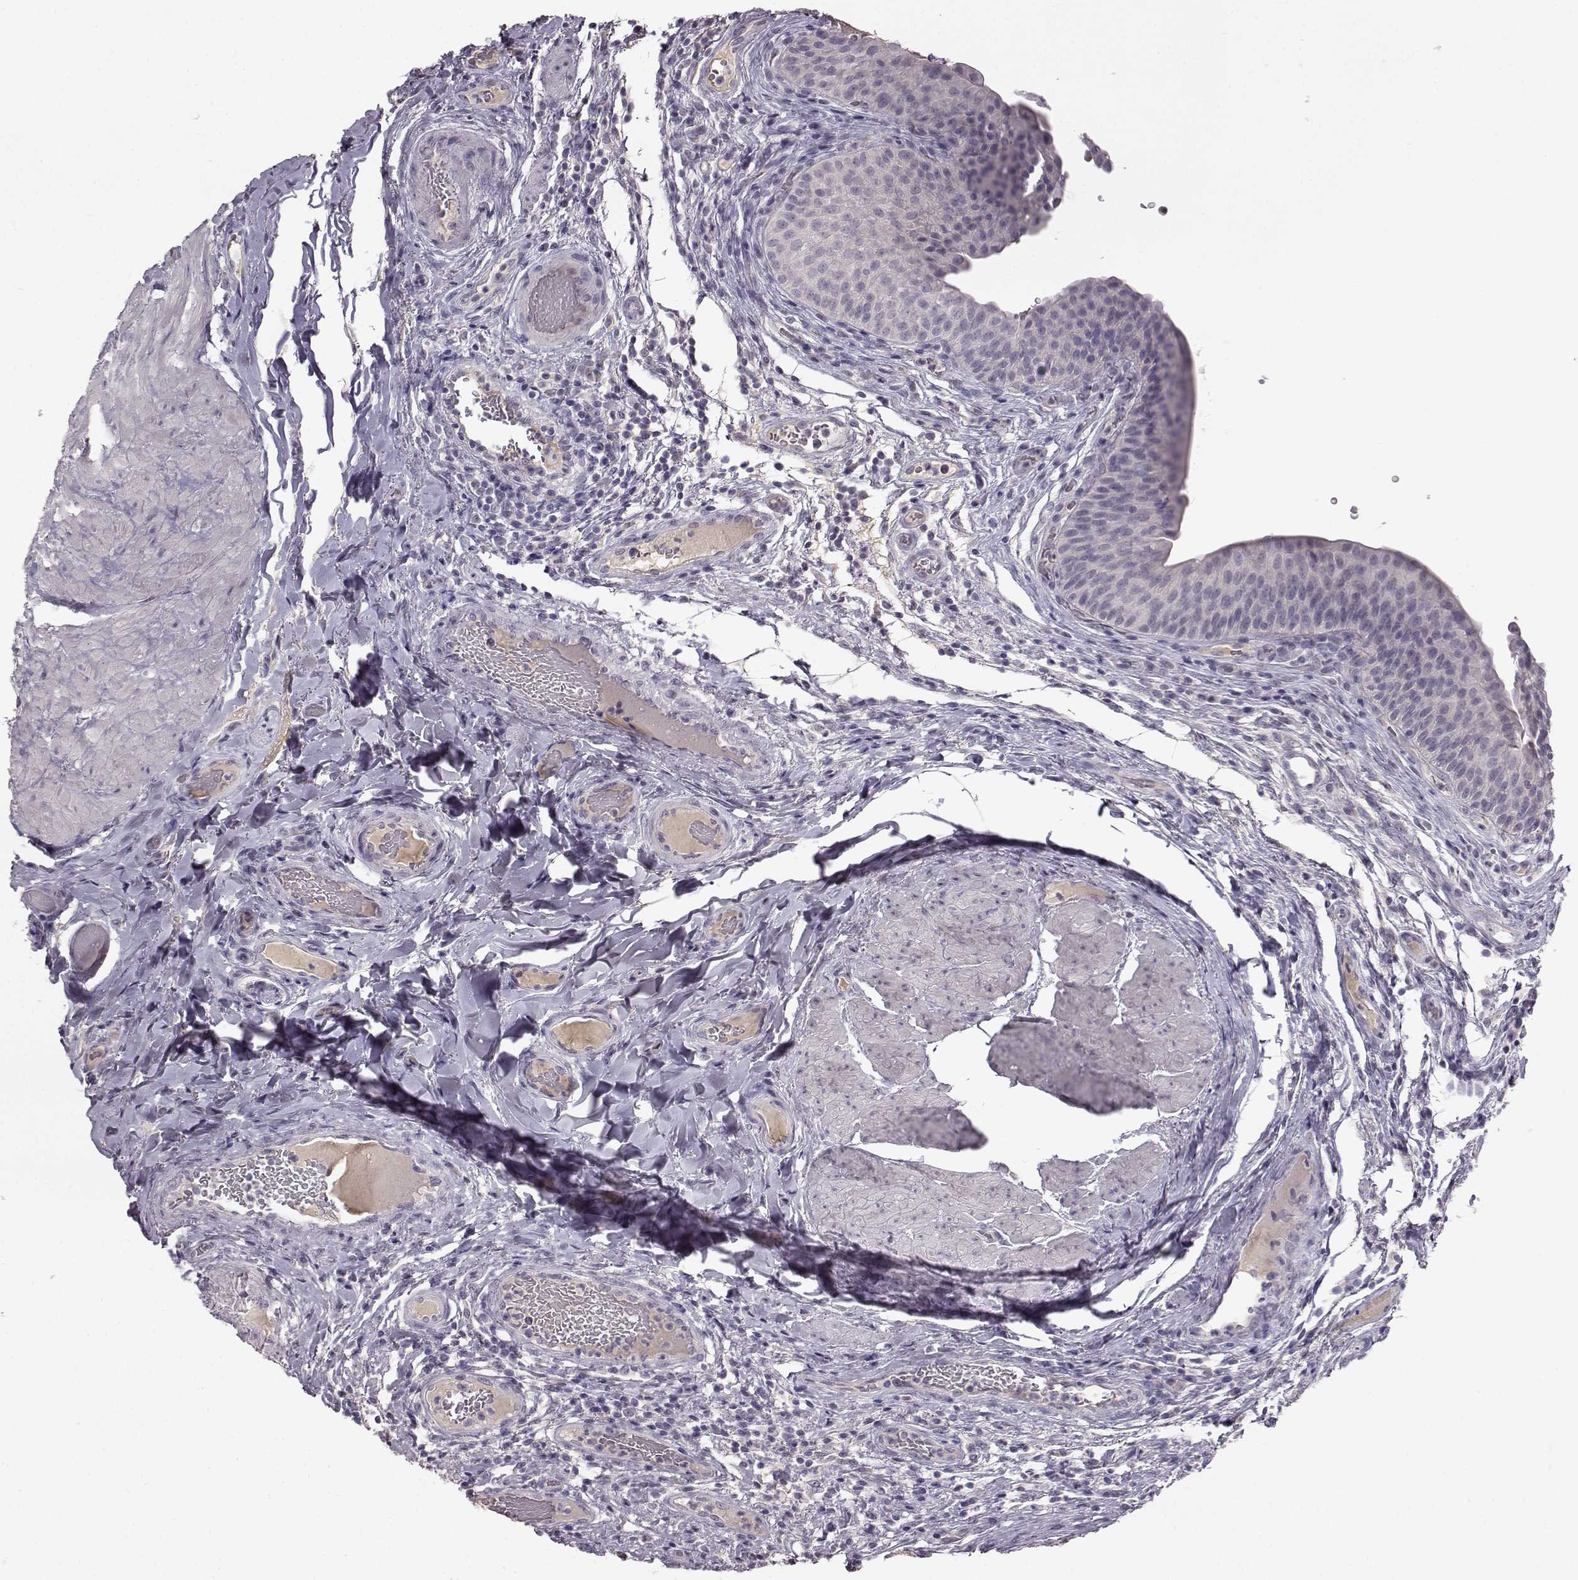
{"staining": {"intensity": "negative", "quantity": "none", "location": "none"}, "tissue": "urinary bladder", "cell_type": "Urothelial cells", "image_type": "normal", "snomed": [{"axis": "morphology", "description": "Normal tissue, NOS"}, {"axis": "topography", "description": "Urinary bladder"}], "caption": "Urinary bladder stained for a protein using IHC demonstrates no staining urothelial cells.", "gene": "SPAG17", "patient": {"sex": "male", "age": 66}}